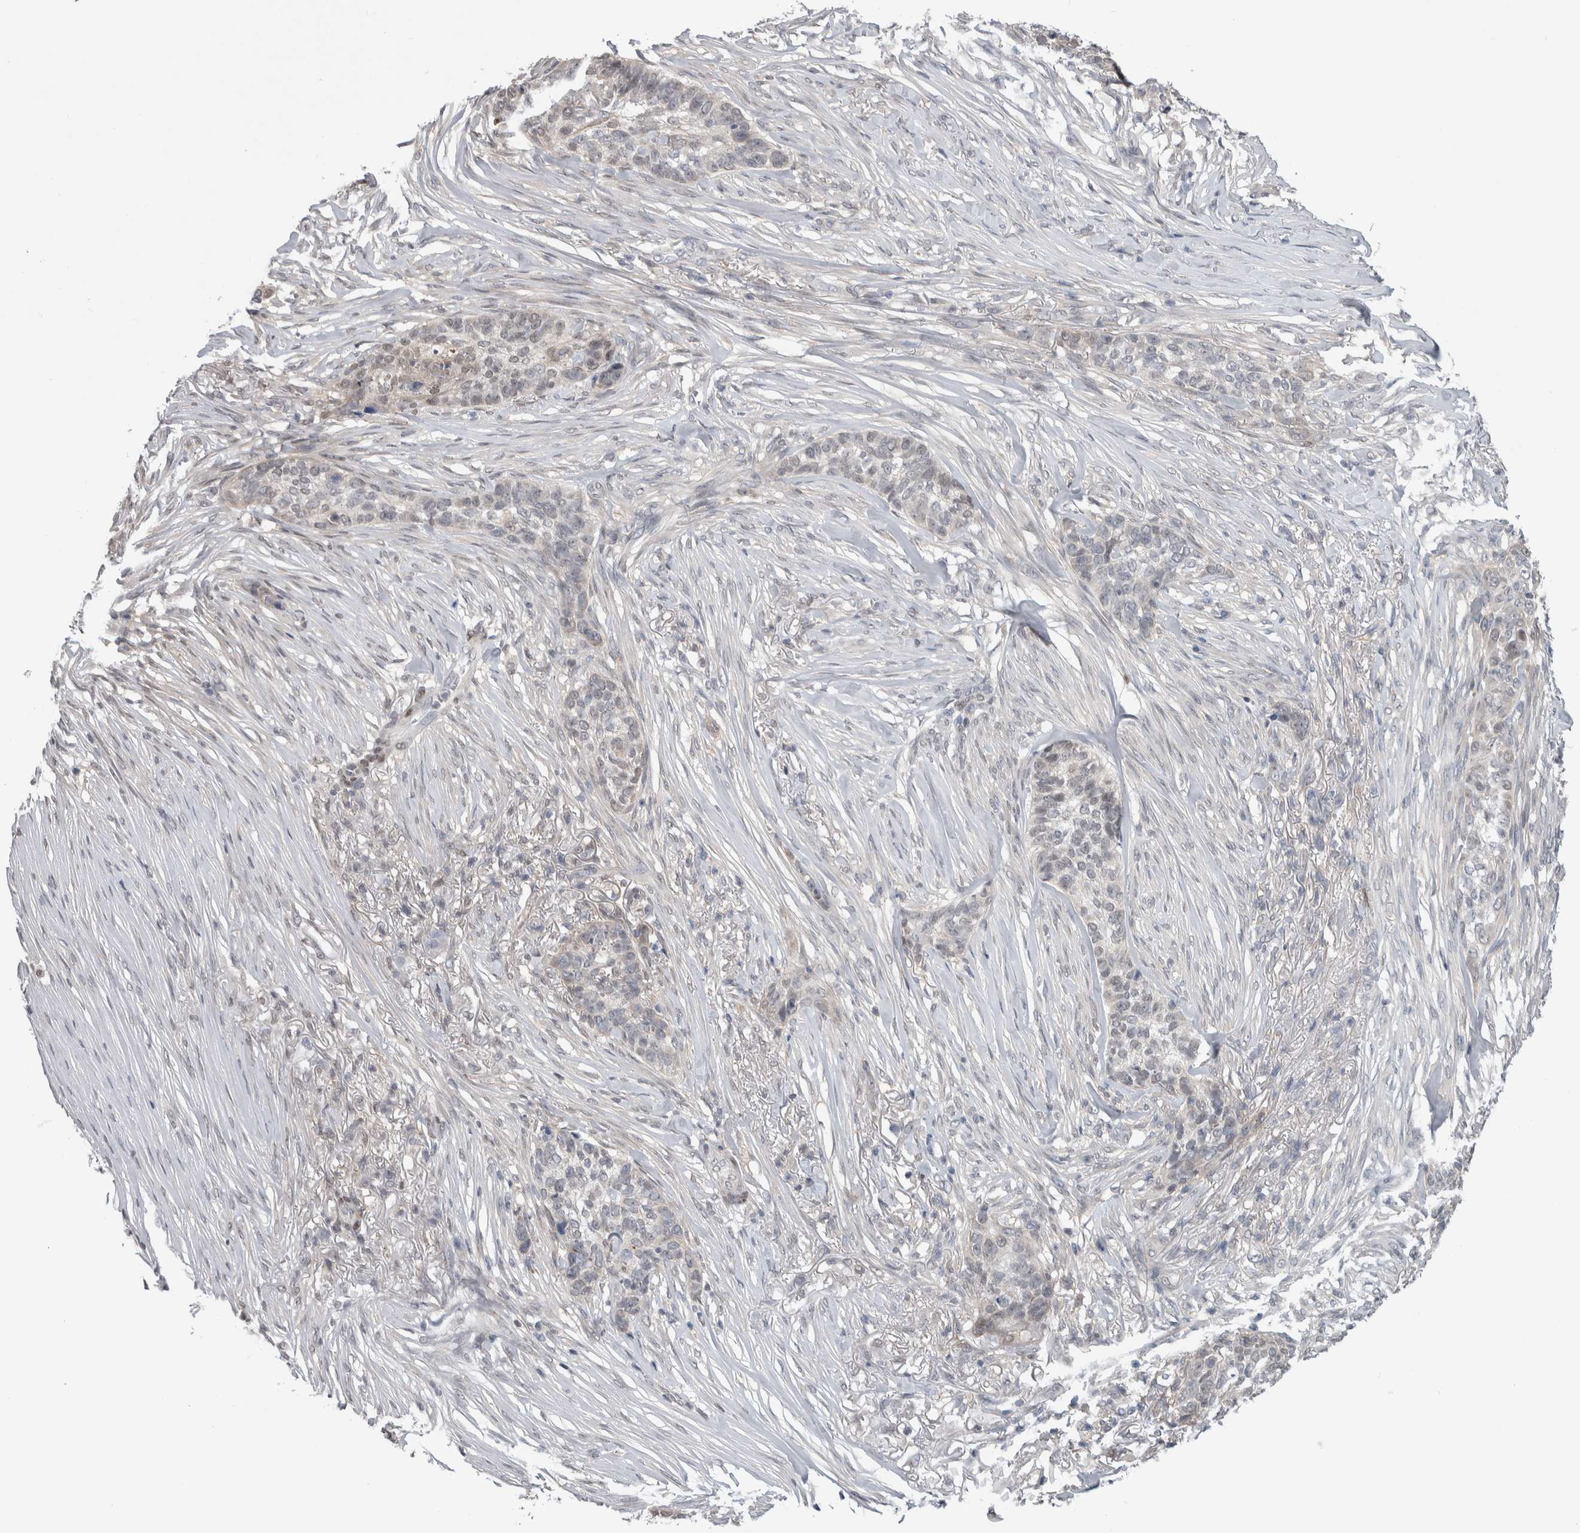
{"staining": {"intensity": "moderate", "quantity": "25%-75%", "location": "nuclear"}, "tissue": "skin cancer", "cell_type": "Tumor cells", "image_type": "cancer", "snomed": [{"axis": "morphology", "description": "Basal cell carcinoma"}, {"axis": "topography", "description": "Skin"}], "caption": "The histopathology image shows immunohistochemical staining of skin basal cell carcinoma. There is moderate nuclear expression is identified in about 25%-75% of tumor cells.", "gene": "TAX1BP1", "patient": {"sex": "male", "age": 85}}